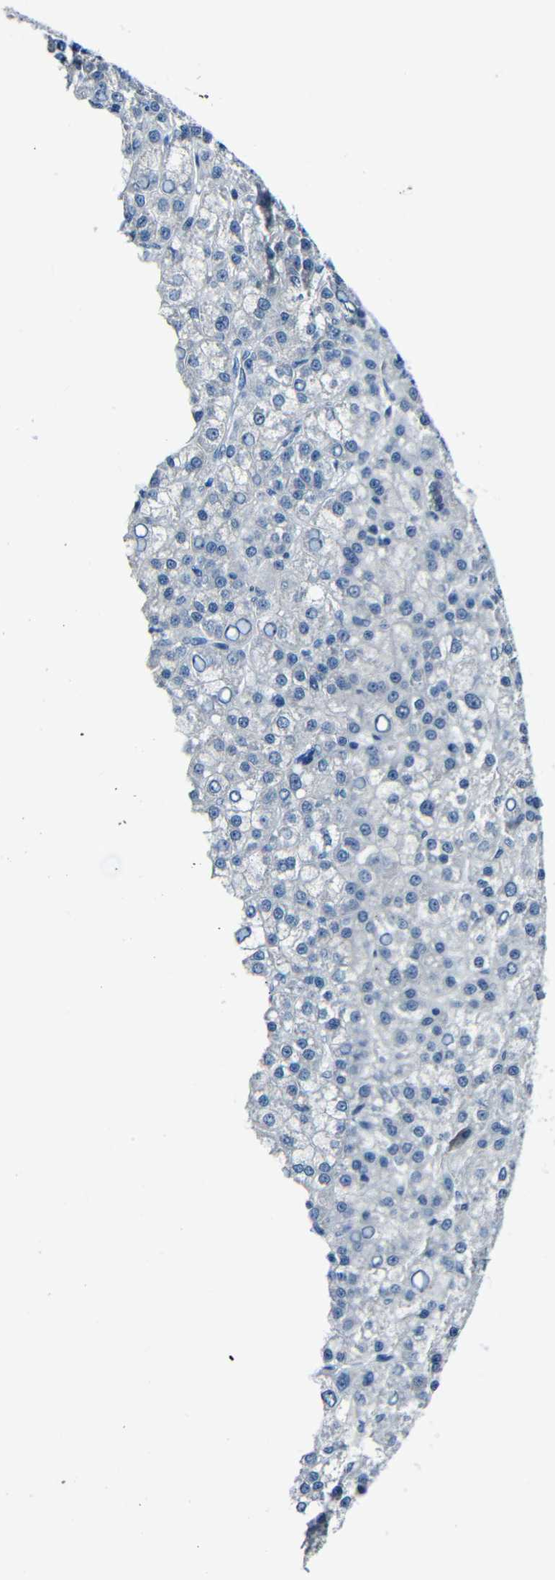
{"staining": {"intensity": "negative", "quantity": "none", "location": "none"}, "tissue": "liver cancer", "cell_type": "Tumor cells", "image_type": "cancer", "snomed": [{"axis": "morphology", "description": "Carcinoma, Hepatocellular, NOS"}, {"axis": "topography", "description": "Liver"}], "caption": "Immunohistochemistry (IHC) micrograph of liver hepatocellular carcinoma stained for a protein (brown), which shows no positivity in tumor cells. Brightfield microscopy of immunohistochemistry (IHC) stained with DAB (brown) and hematoxylin (blue), captured at high magnification.", "gene": "ANK3", "patient": {"sex": "female", "age": 58}}